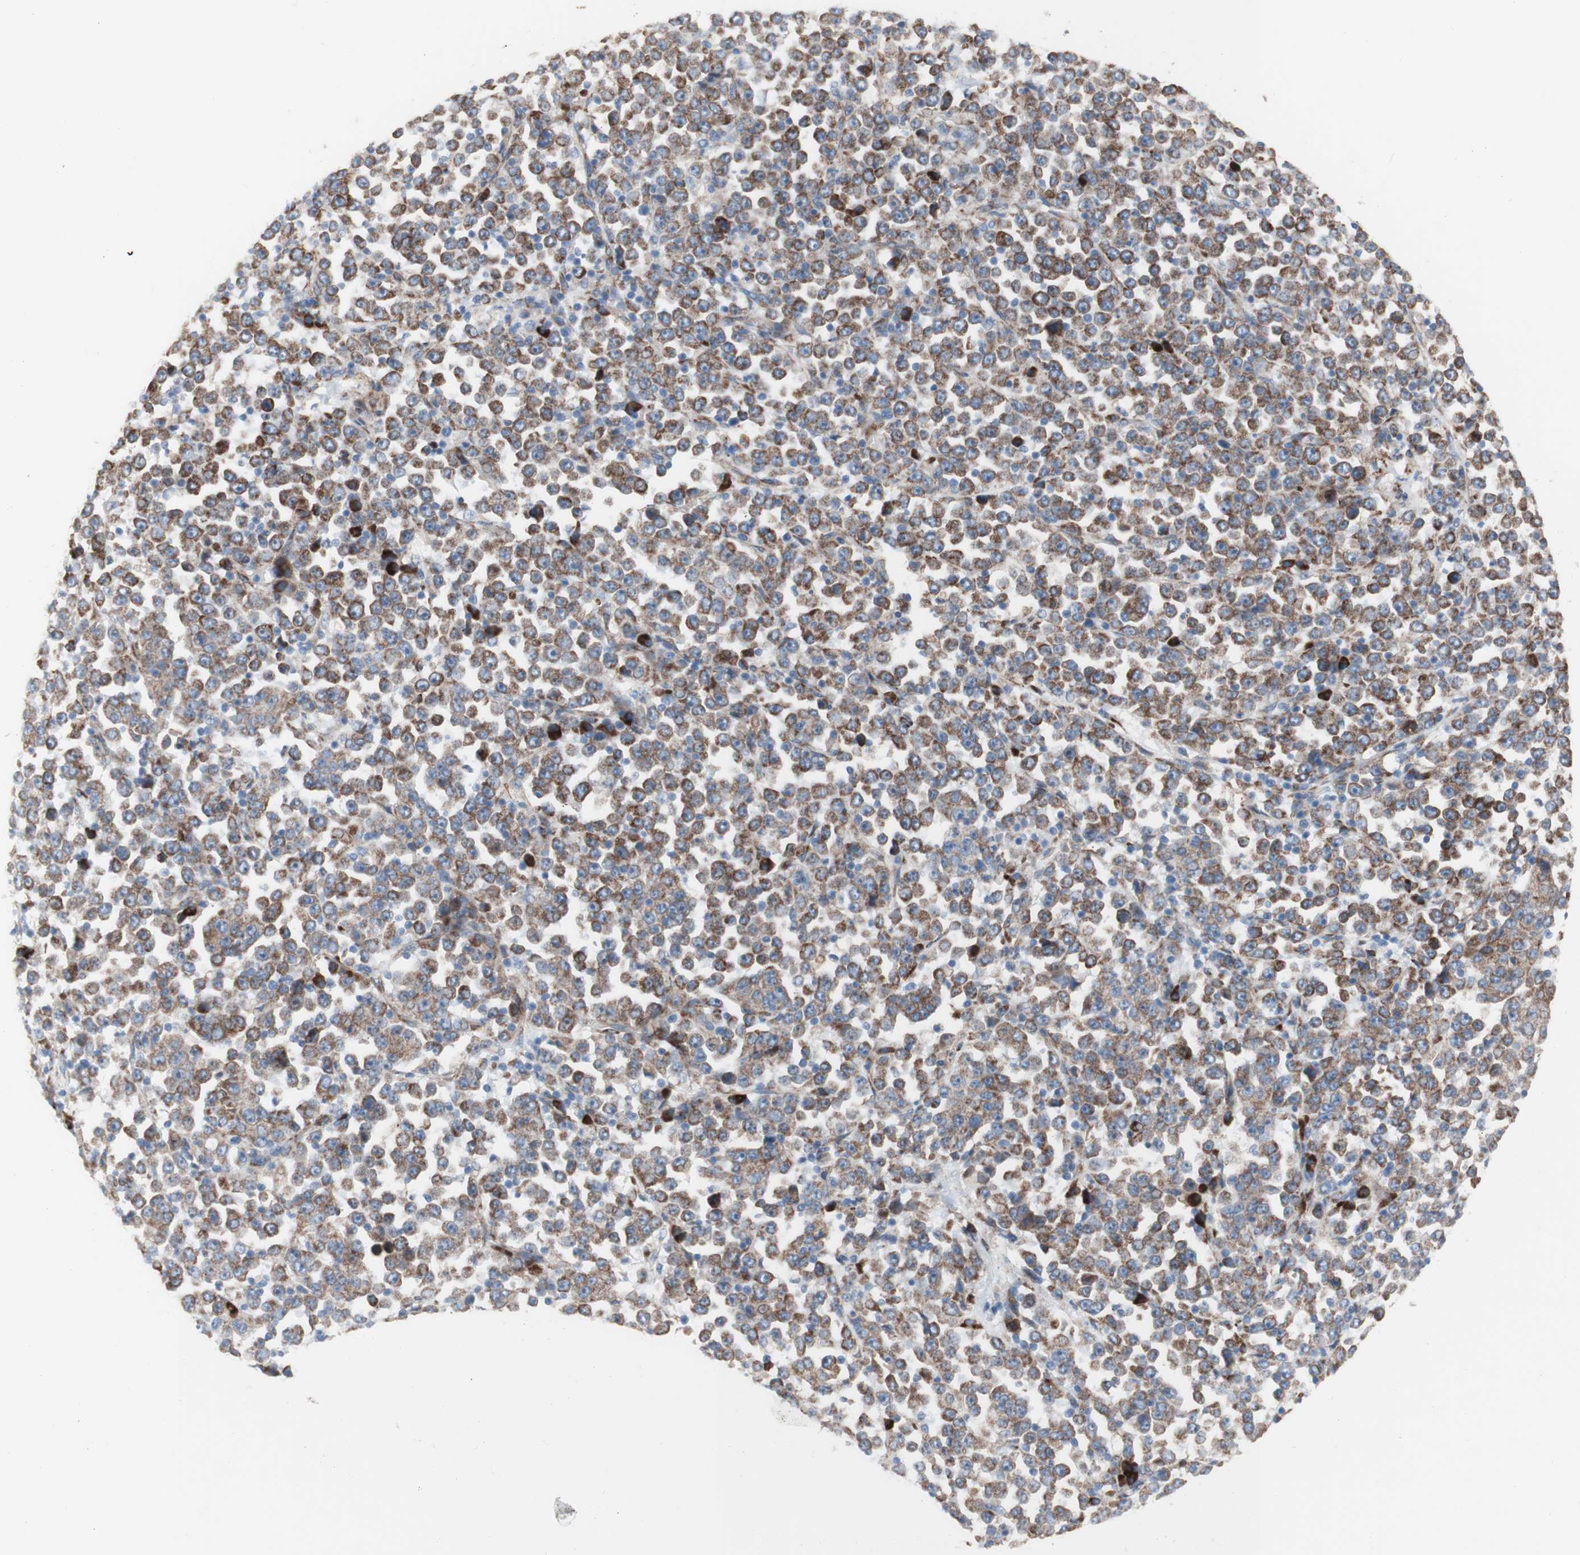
{"staining": {"intensity": "moderate", "quantity": ">75%", "location": "cytoplasmic/membranous"}, "tissue": "stomach cancer", "cell_type": "Tumor cells", "image_type": "cancer", "snomed": [{"axis": "morphology", "description": "Normal tissue, NOS"}, {"axis": "morphology", "description": "Adenocarcinoma, NOS"}, {"axis": "topography", "description": "Stomach, upper"}, {"axis": "topography", "description": "Stomach"}], "caption": "Stomach adenocarcinoma was stained to show a protein in brown. There is medium levels of moderate cytoplasmic/membranous positivity in approximately >75% of tumor cells. (IHC, brightfield microscopy, high magnification).", "gene": "AGPAT5", "patient": {"sex": "male", "age": 59}}